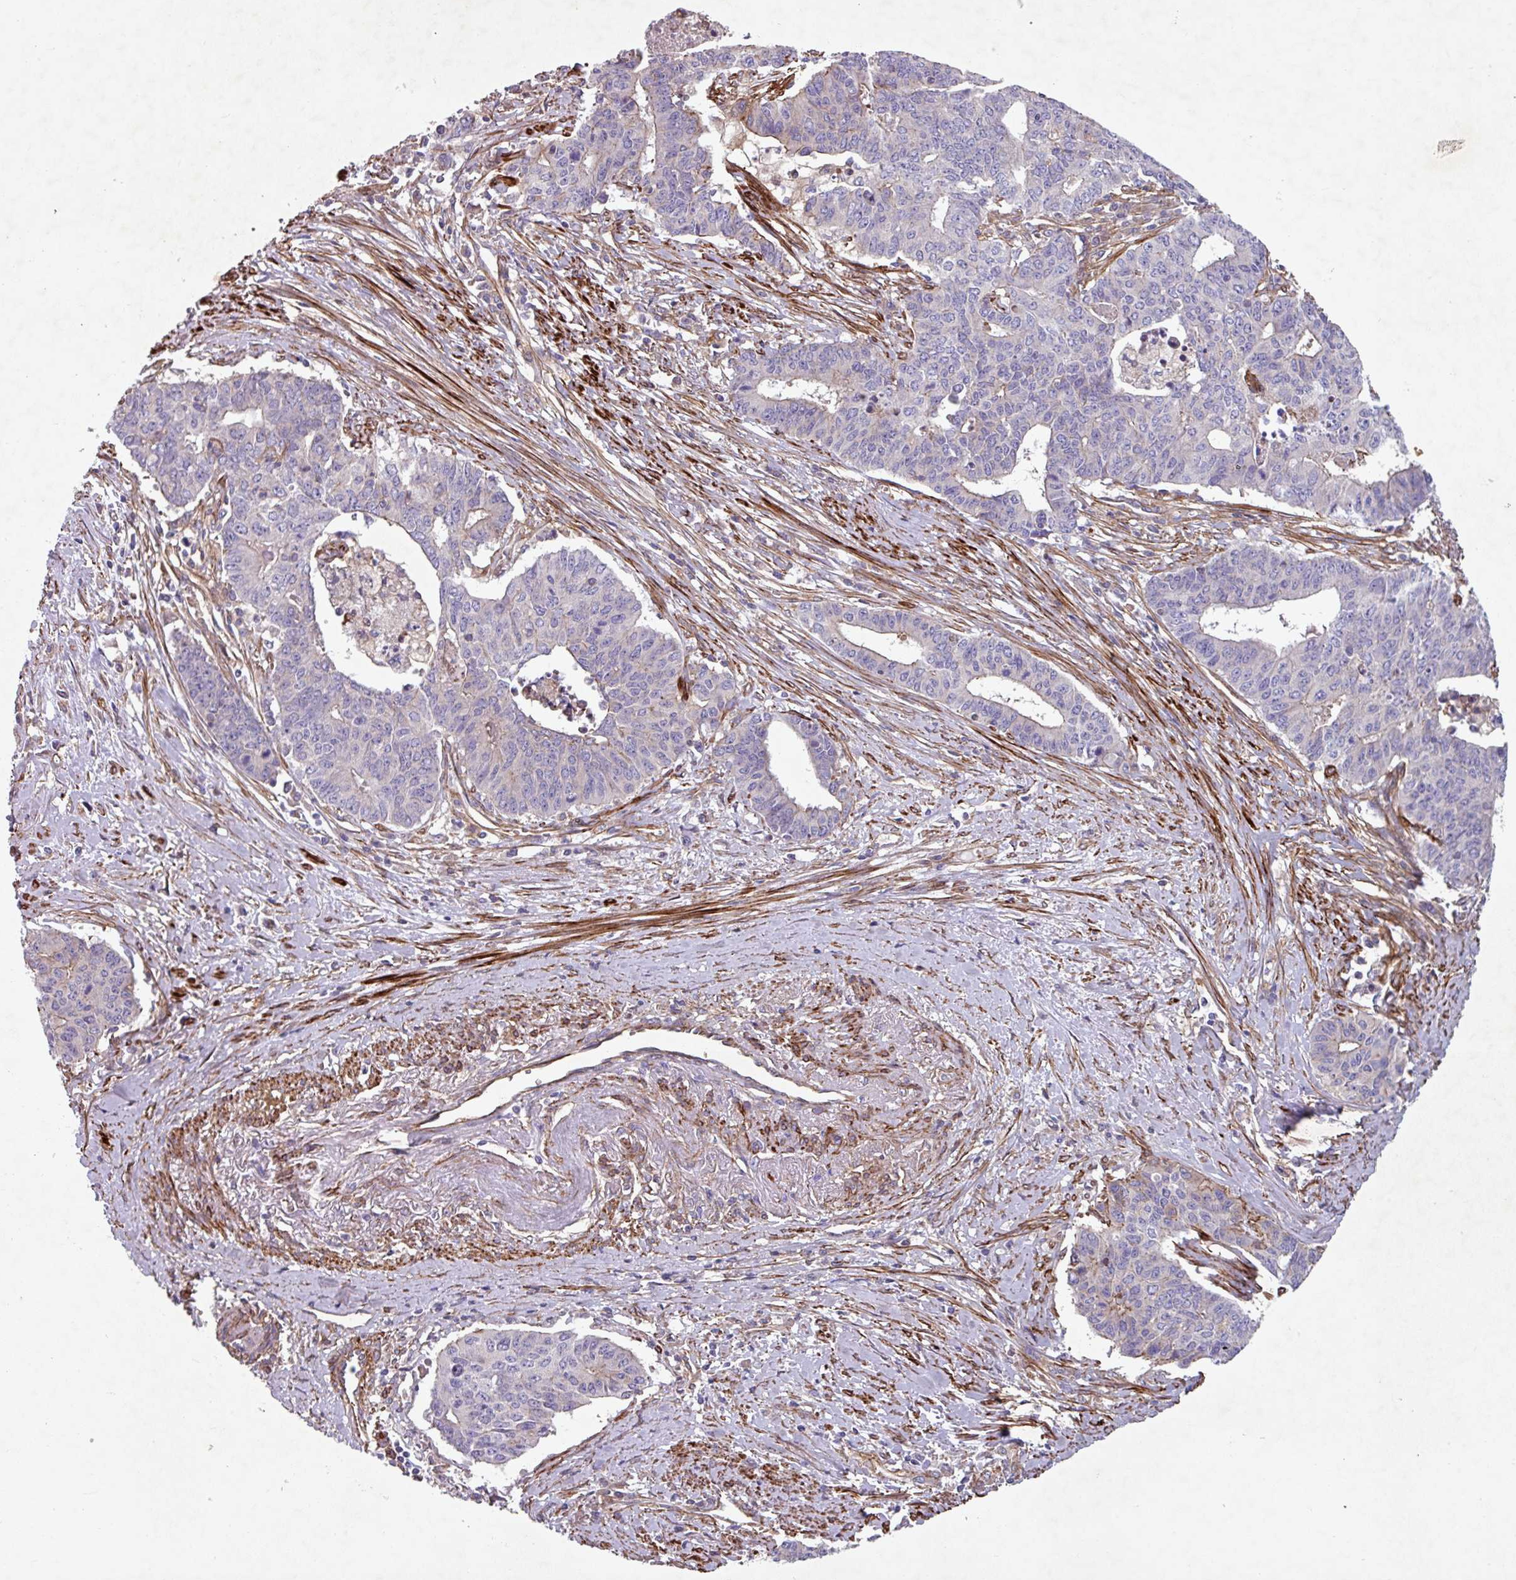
{"staining": {"intensity": "weak", "quantity": "<25%", "location": "cytoplasmic/membranous"}, "tissue": "endometrial cancer", "cell_type": "Tumor cells", "image_type": "cancer", "snomed": [{"axis": "morphology", "description": "Adenocarcinoma, NOS"}, {"axis": "topography", "description": "Endometrium"}], "caption": "Immunohistochemistry (IHC) photomicrograph of human endometrial cancer stained for a protein (brown), which reveals no staining in tumor cells. (Stains: DAB (3,3'-diaminobenzidine) immunohistochemistry (IHC) with hematoxylin counter stain, Microscopy: brightfield microscopy at high magnification).", "gene": "ATP2C2", "patient": {"sex": "female", "age": 59}}